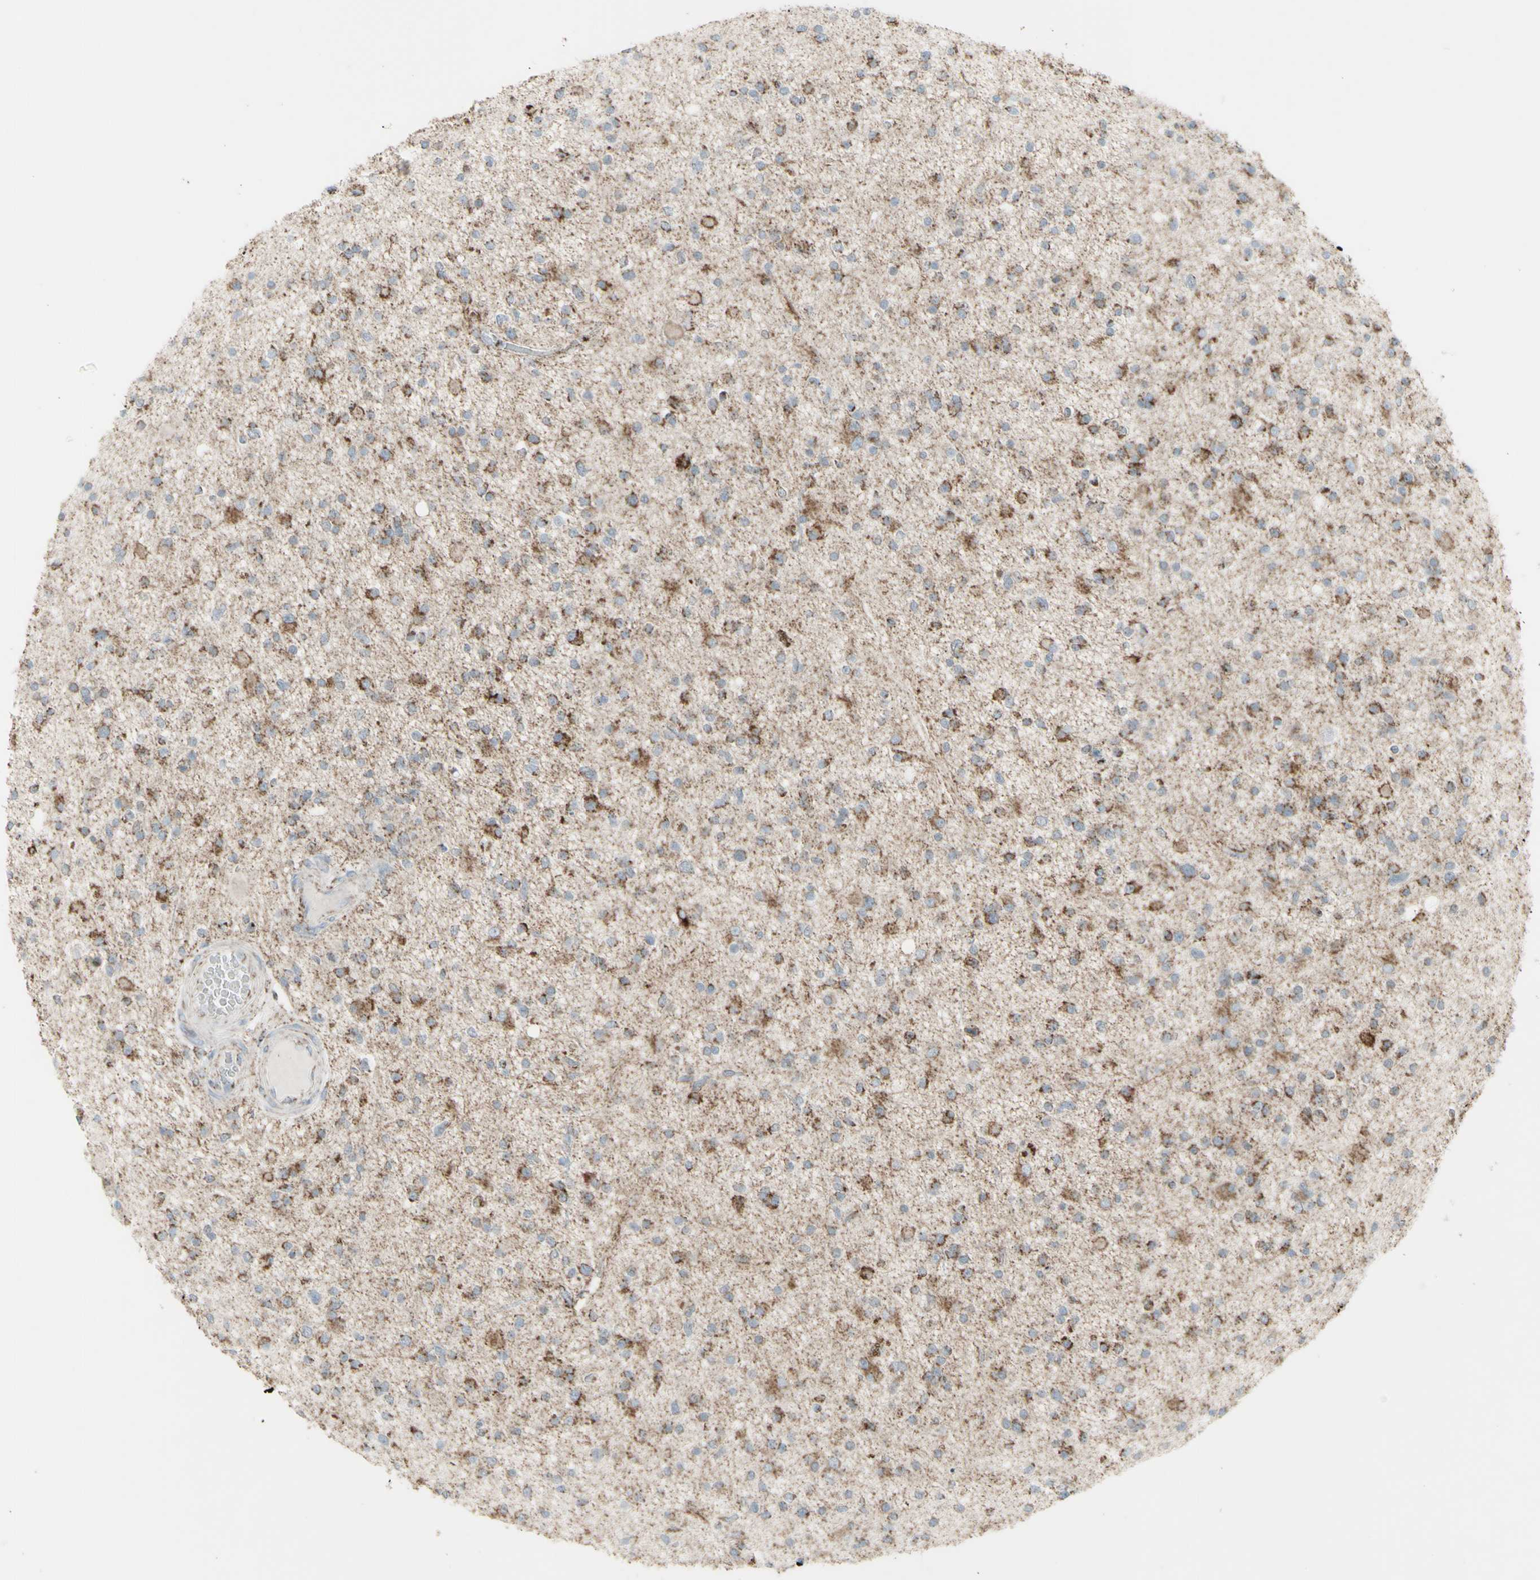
{"staining": {"intensity": "moderate", "quantity": "25%-75%", "location": "cytoplasmic/membranous"}, "tissue": "glioma", "cell_type": "Tumor cells", "image_type": "cancer", "snomed": [{"axis": "morphology", "description": "Glioma, malignant, High grade"}, {"axis": "topography", "description": "Brain"}], "caption": "IHC (DAB) staining of glioma shows moderate cytoplasmic/membranous protein positivity in about 25%-75% of tumor cells. (Brightfield microscopy of DAB IHC at high magnification).", "gene": "PLGRKT", "patient": {"sex": "male", "age": 33}}